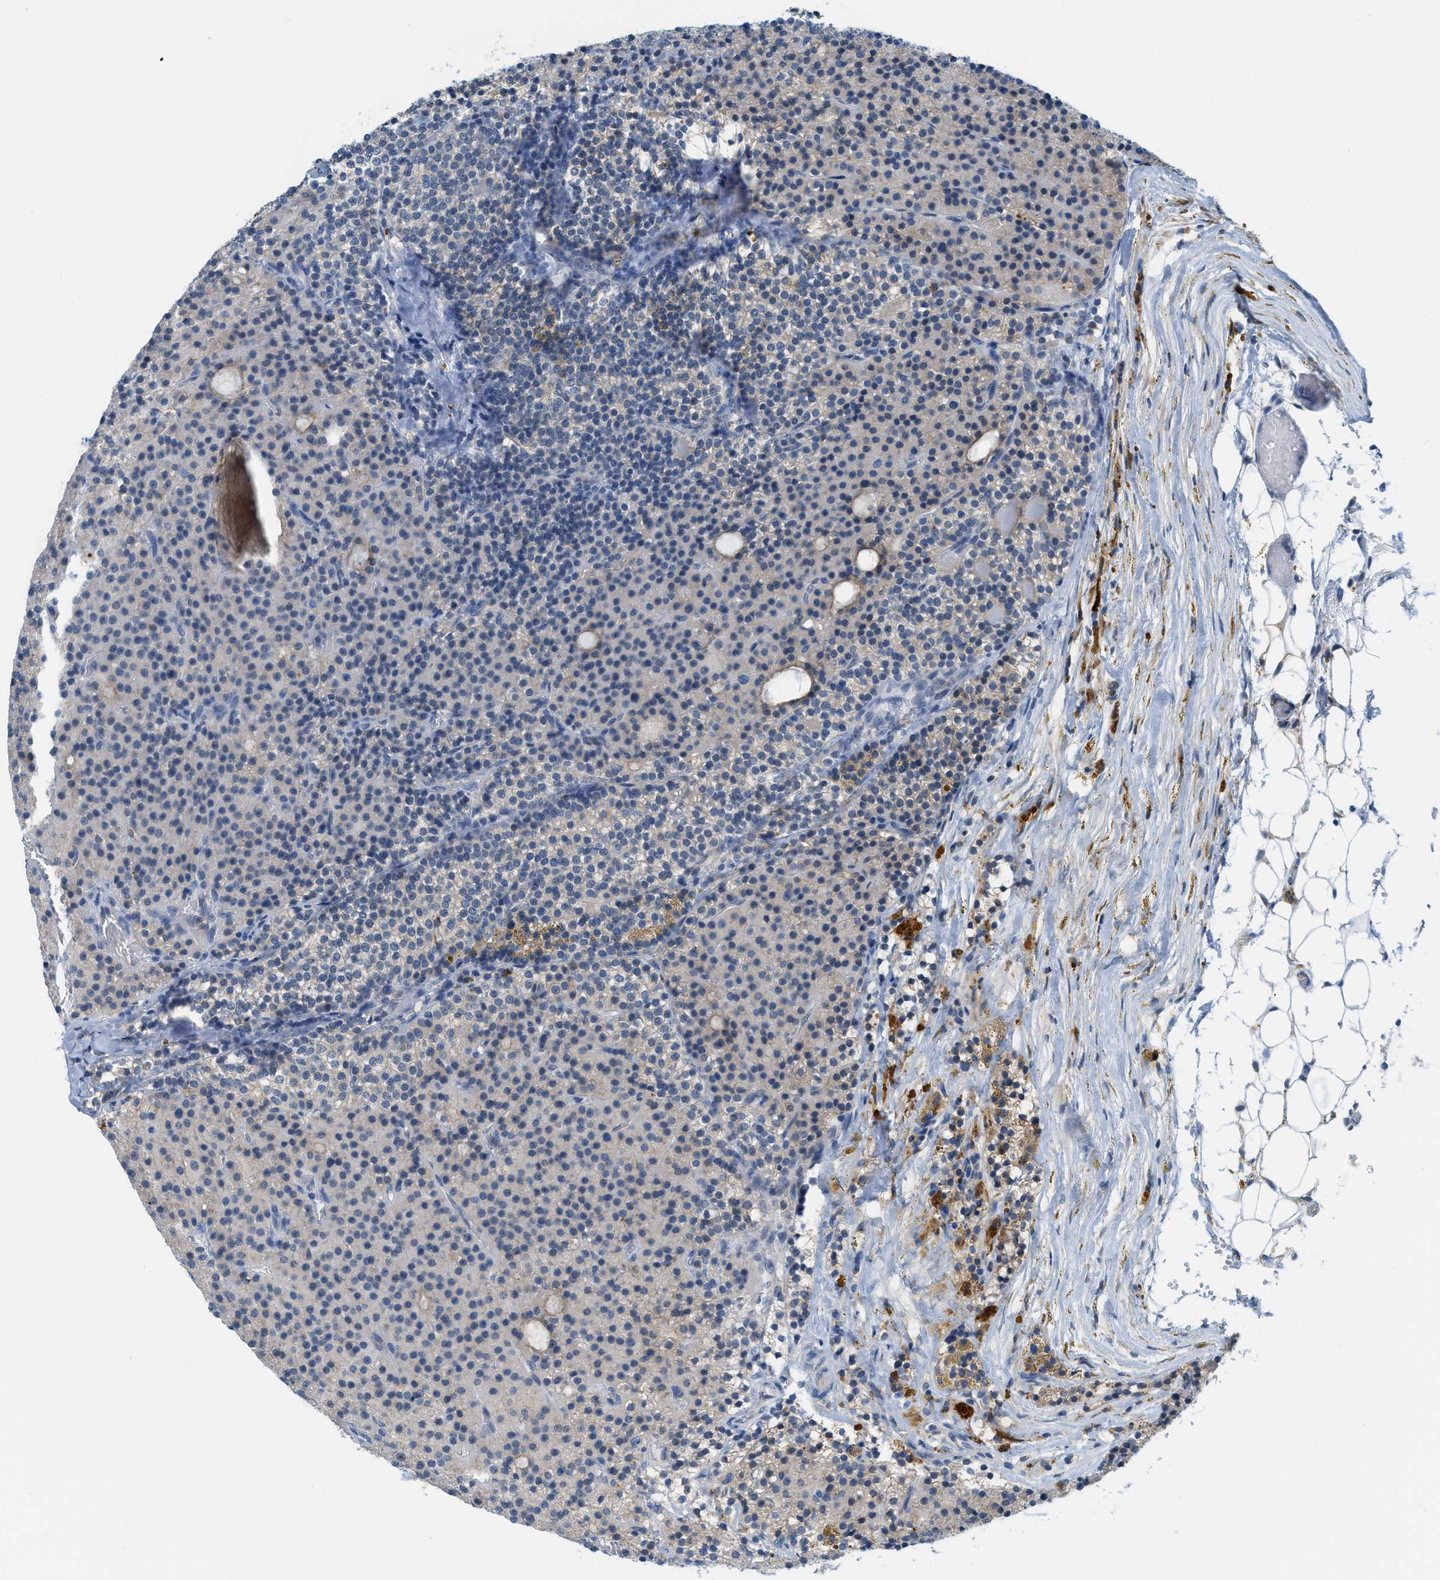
{"staining": {"intensity": "weak", "quantity": ">75%", "location": "cytoplasmic/membranous"}, "tissue": "parathyroid gland", "cell_type": "Glandular cells", "image_type": "normal", "snomed": [{"axis": "morphology", "description": "Normal tissue, NOS"}, {"axis": "morphology", "description": "Adenoma, NOS"}, {"axis": "topography", "description": "Parathyroid gland"}], "caption": "Glandular cells show low levels of weak cytoplasmic/membranous positivity in approximately >75% of cells in normal human parathyroid gland. The staining was performed using DAB (3,3'-diaminobenzidine), with brown indicating positive protein expression. Nuclei are stained blue with hematoxylin.", "gene": "CSTB", "patient": {"sex": "male", "age": 75}}